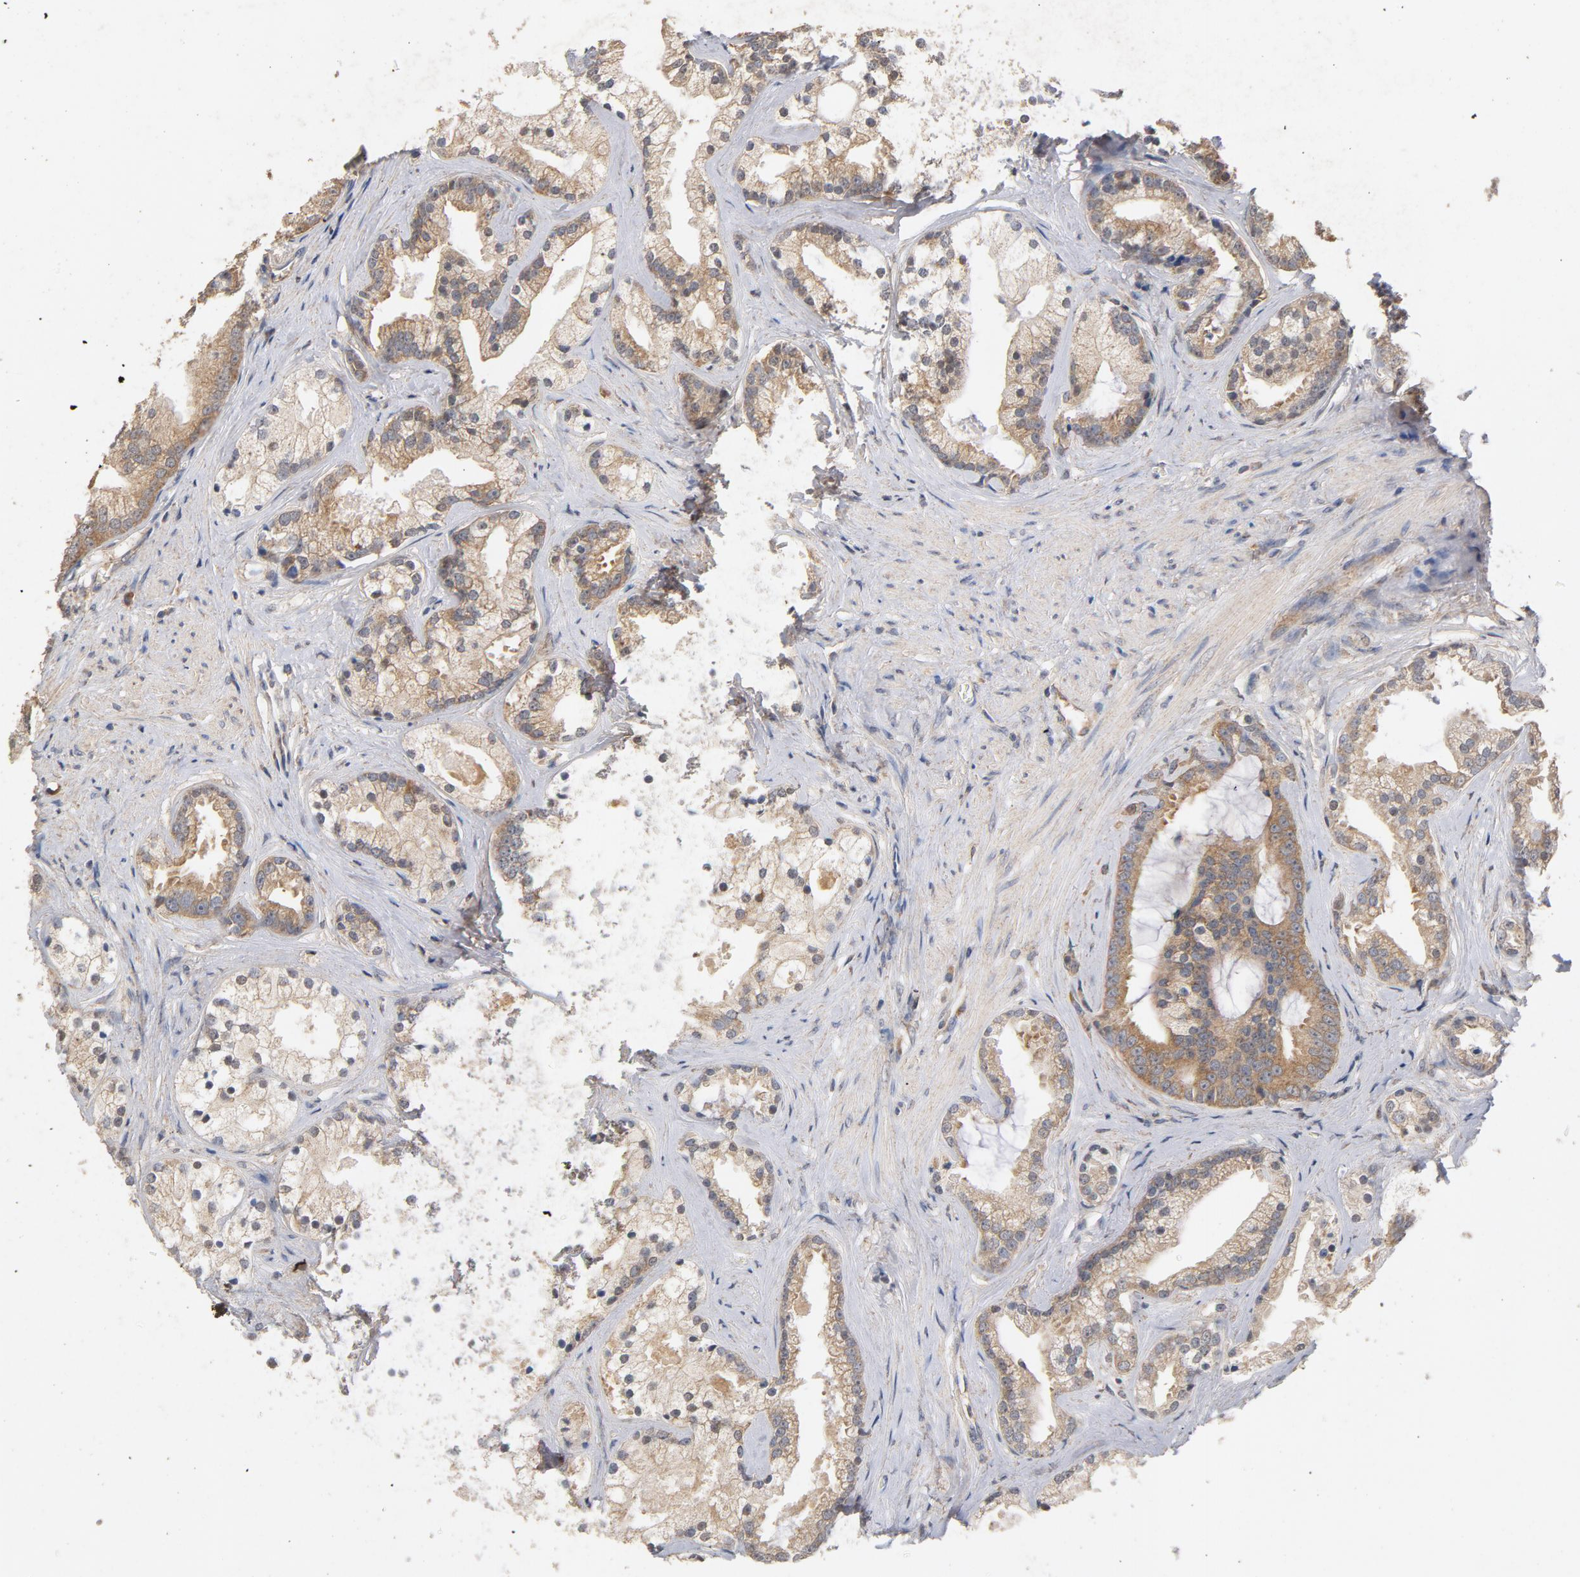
{"staining": {"intensity": "moderate", "quantity": ">75%", "location": "cytoplasmic/membranous"}, "tissue": "prostate cancer", "cell_type": "Tumor cells", "image_type": "cancer", "snomed": [{"axis": "morphology", "description": "Adenocarcinoma, Low grade"}, {"axis": "topography", "description": "Prostate"}], "caption": "An IHC photomicrograph of neoplastic tissue is shown. Protein staining in brown shows moderate cytoplasmic/membranous positivity in low-grade adenocarcinoma (prostate) within tumor cells. (Brightfield microscopy of DAB IHC at high magnification).", "gene": "DDX6", "patient": {"sex": "male", "age": 58}}